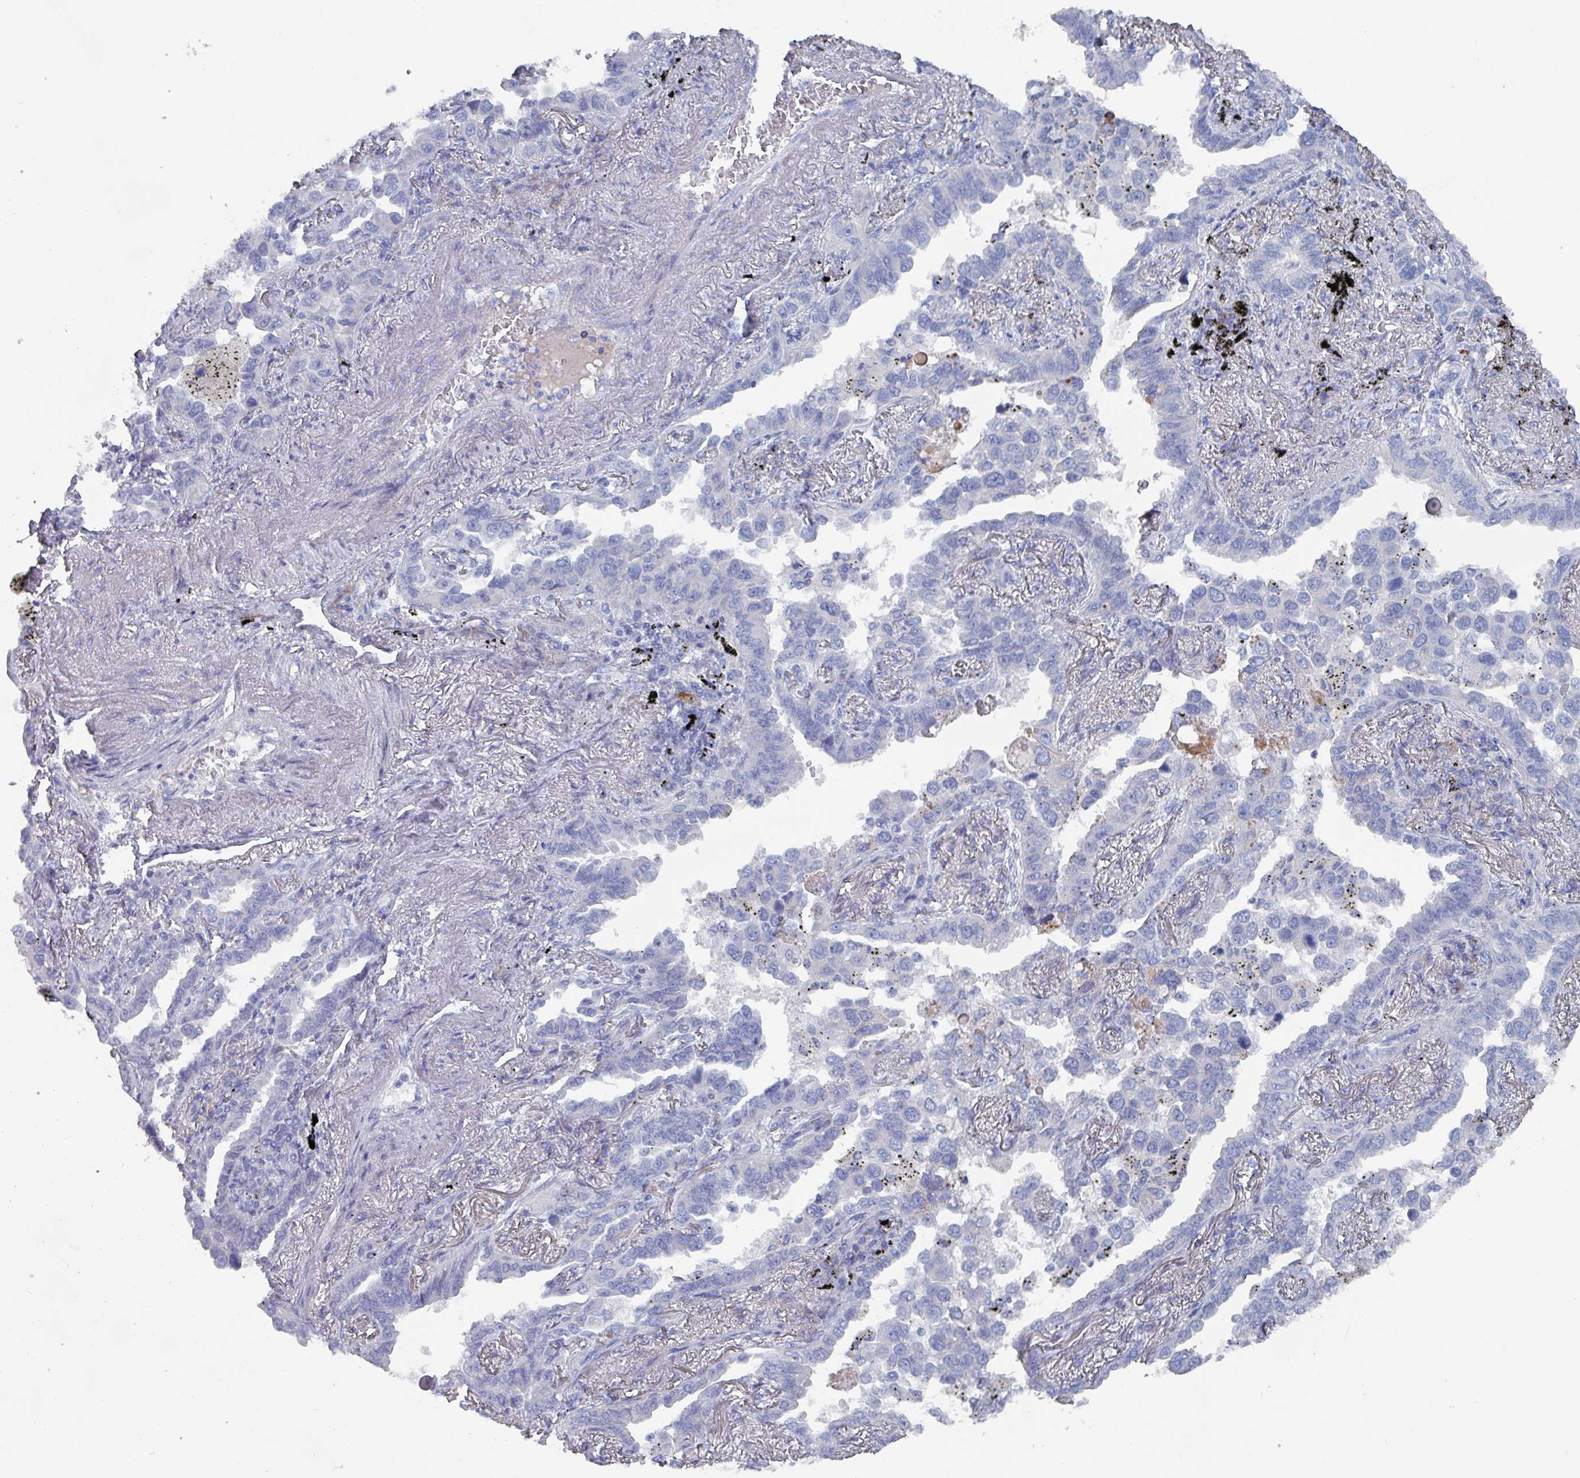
{"staining": {"intensity": "negative", "quantity": "none", "location": "none"}, "tissue": "lung cancer", "cell_type": "Tumor cells", "image_type": "cancer", "snomed": [{"axis": "morphology", "description": "Adenocarcinoma, NOS"}, {"axis": "topography", "description": "Lung"}], "caption": "Immunohistochemistry image of lung cancer stained for a protein (brown), which displays no staining in tumor cells.", "gene": "DRD5", "patient": {"sex": "male", "age": 67}}